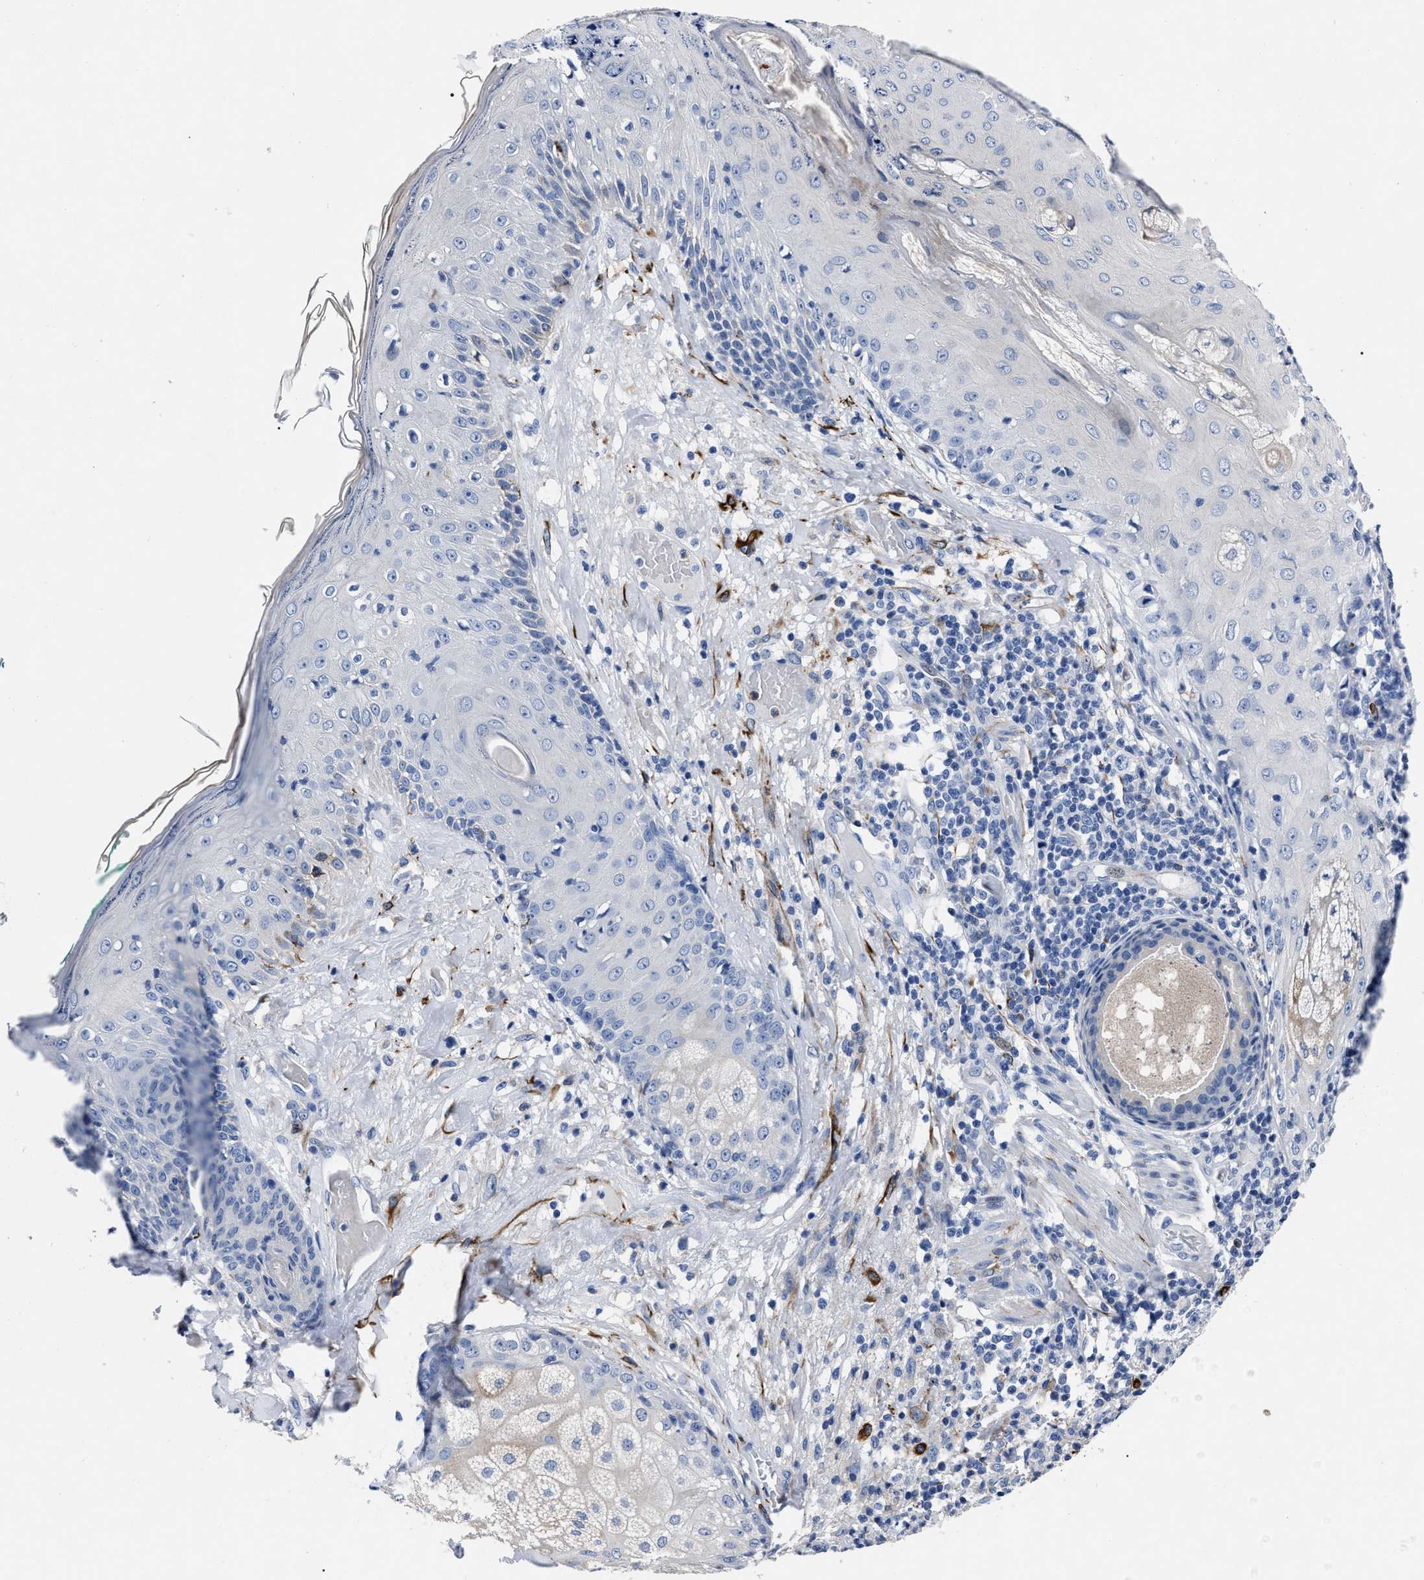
{"staining": {"intensity": "negative", "quantity": "none", "location": "none"}, "tissue": "skin cancer", "cell_type": "Tumor cells", "image_type": "cancer", "snomed": [{"axis": "morphology", "description": "Squamous cell carcinoma, NOS"}, {"axis": "topography", "description": "Skin"}], "caption": "Photomicrograph shows no protein expression in tumor cells of squamous cell carcinoma (skin) tissue. (Immunohistochemistry, brightfield microscopy, high magnification).", "gene": "OR10G3", "patient": {"sex": "female", "age": 88}}